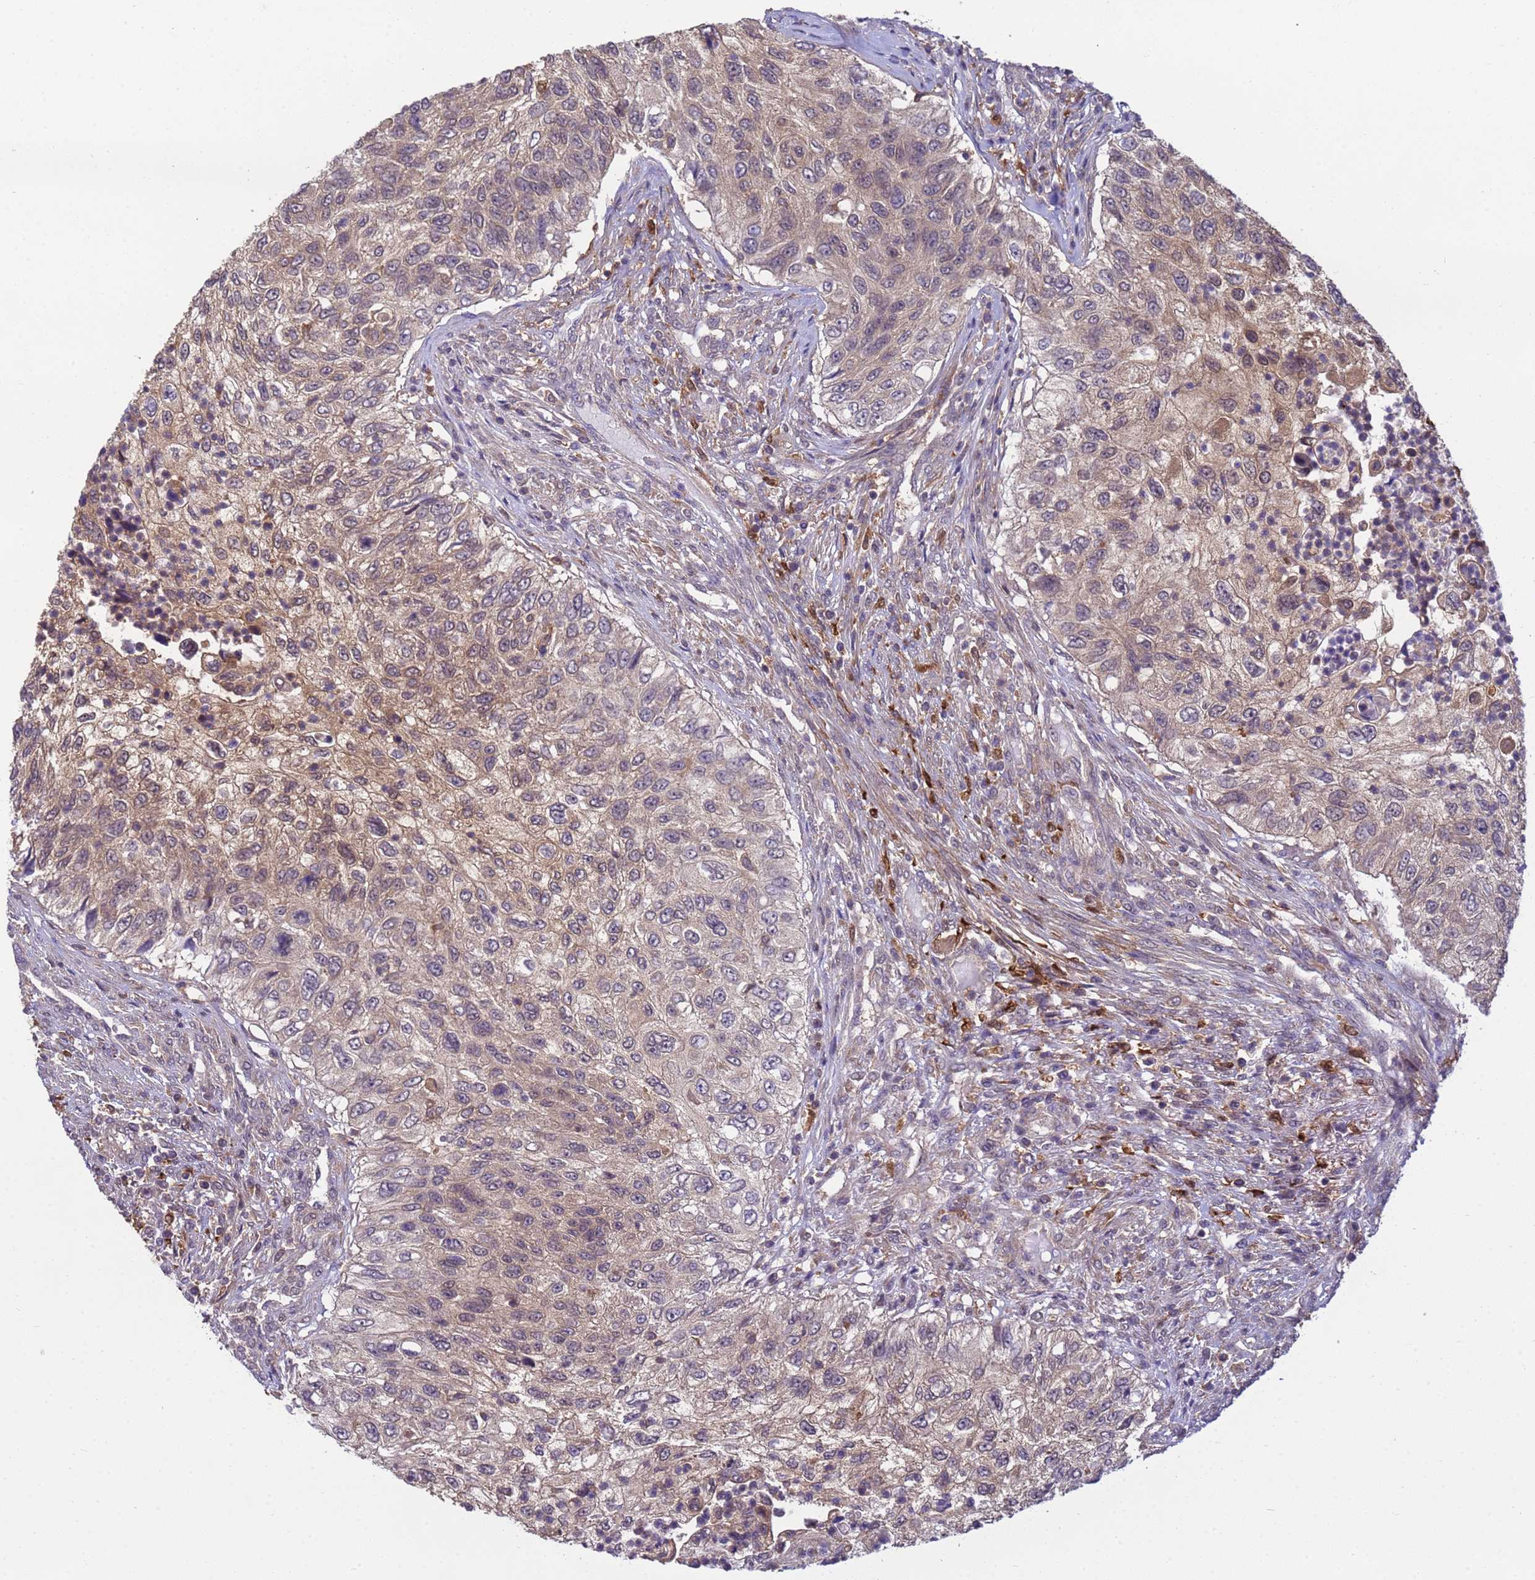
{"staining": {"intensity": "moderate", "quantity": "25%-75%", "location": "cytoplasmic/membranous,nuclear"}, "tissue": "urothelial cancer", "cell_type": "Tumor cells", "image_type": "cancer", "snomed": [{"axis": "morphology", "description": "Urothelial carcinoma, High grade"}, {"axis": "topography", "description": "Urinary bladder"}], "caption": "There is medium levels of moderate cytoplasmic/membranous and nuclear positivity in tumor cells of urothelial cancer, as demonstrated by immunohistochemical staining (brown color).", "gene": "NPEPPS", "patient": {"sex": "female", "age": 60}}